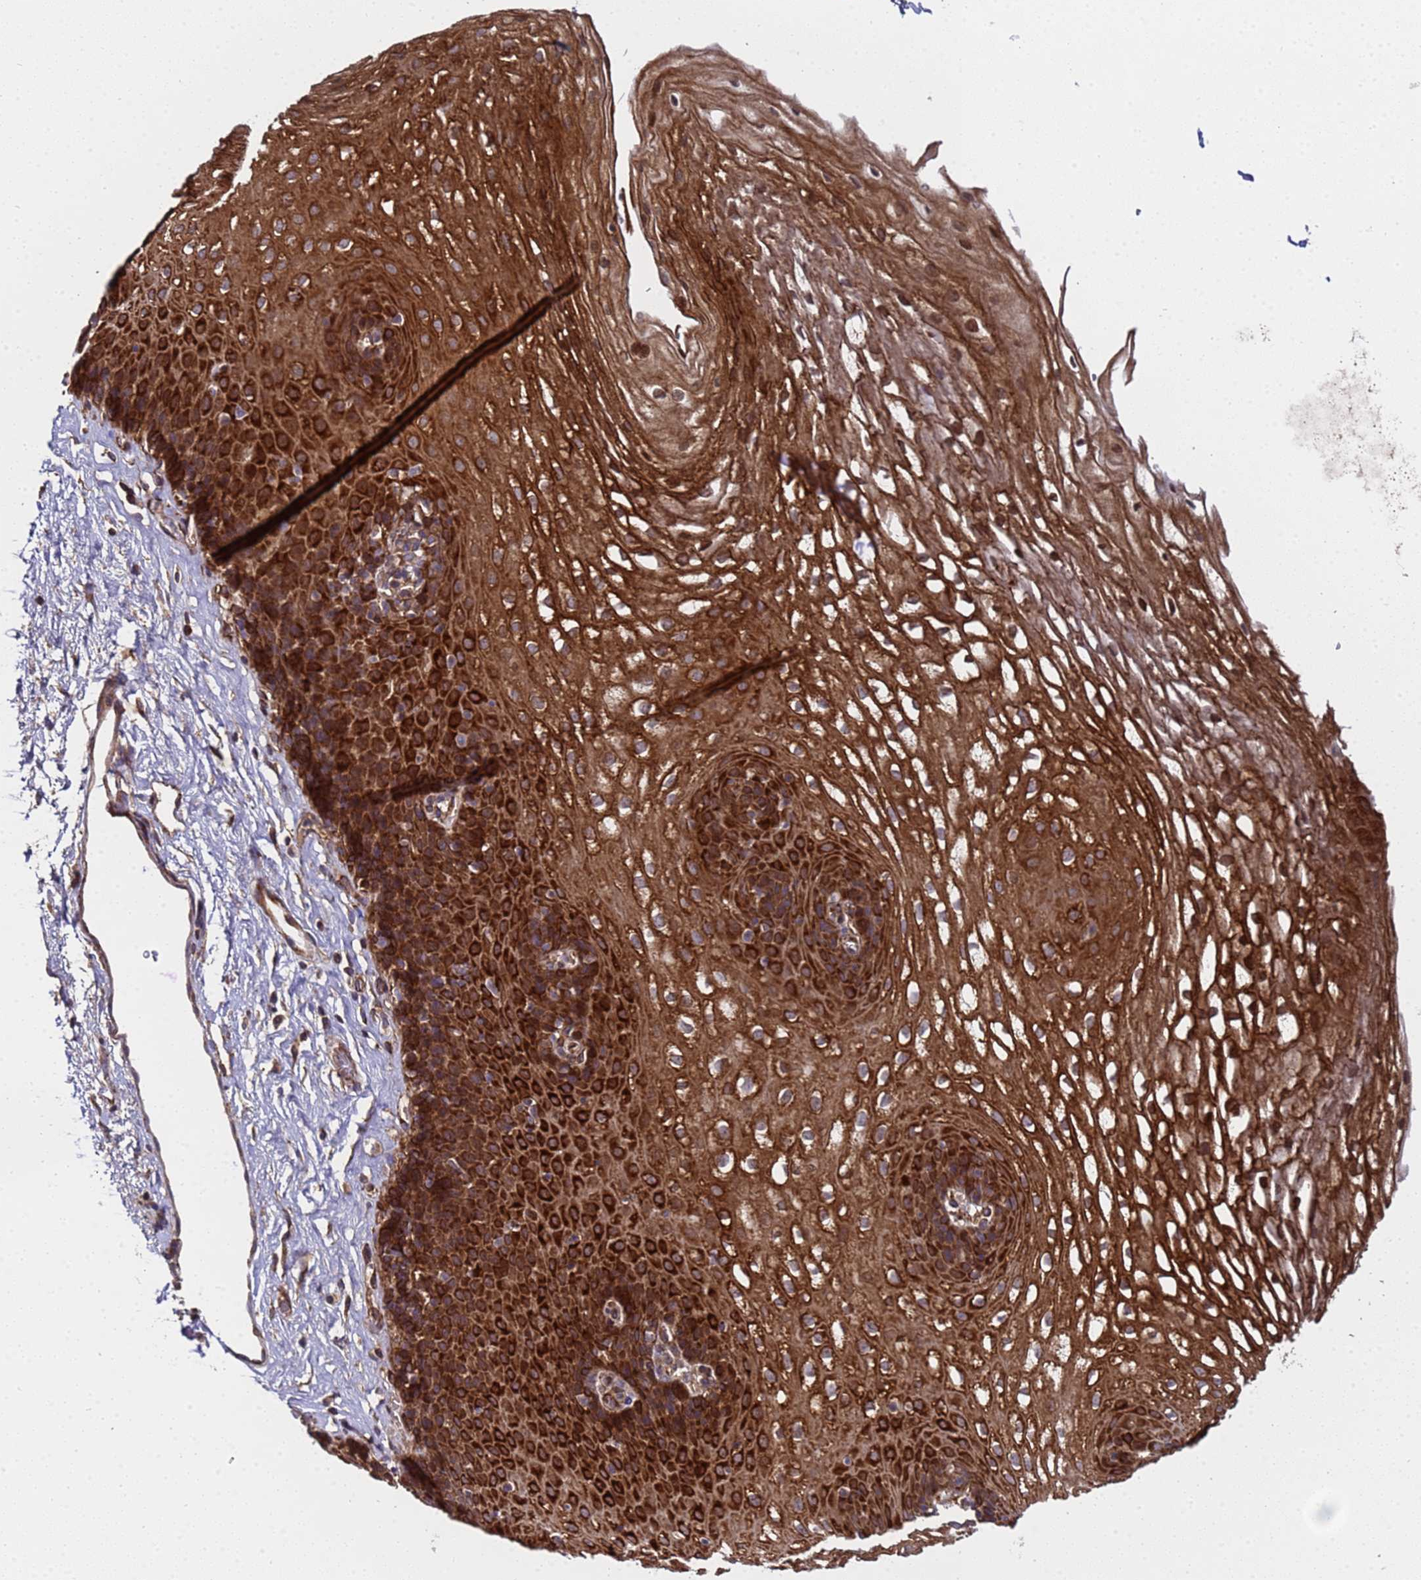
{"staining": {"intensity": "strong", "quantity": ">75%", "location": "cytoplasmic/membranous"}, "tissue": "esophagus", "cell_type": "Squamous epithelial cells", "image_type": "normal", "snomed": [{"axis": "morphology", "description": "Normal tissue, NOS"}, {"axis": "topography", "description": "Esophagus"}], "caption": "A micrograph of esophagus stained for a protein reveals strong cytoplasmic/membranous brown staining in squamous epithelial cells. Nuclei are stained in blue.", "gene": "MOCS1", "patient": {"sex": "female", "age": 66}}